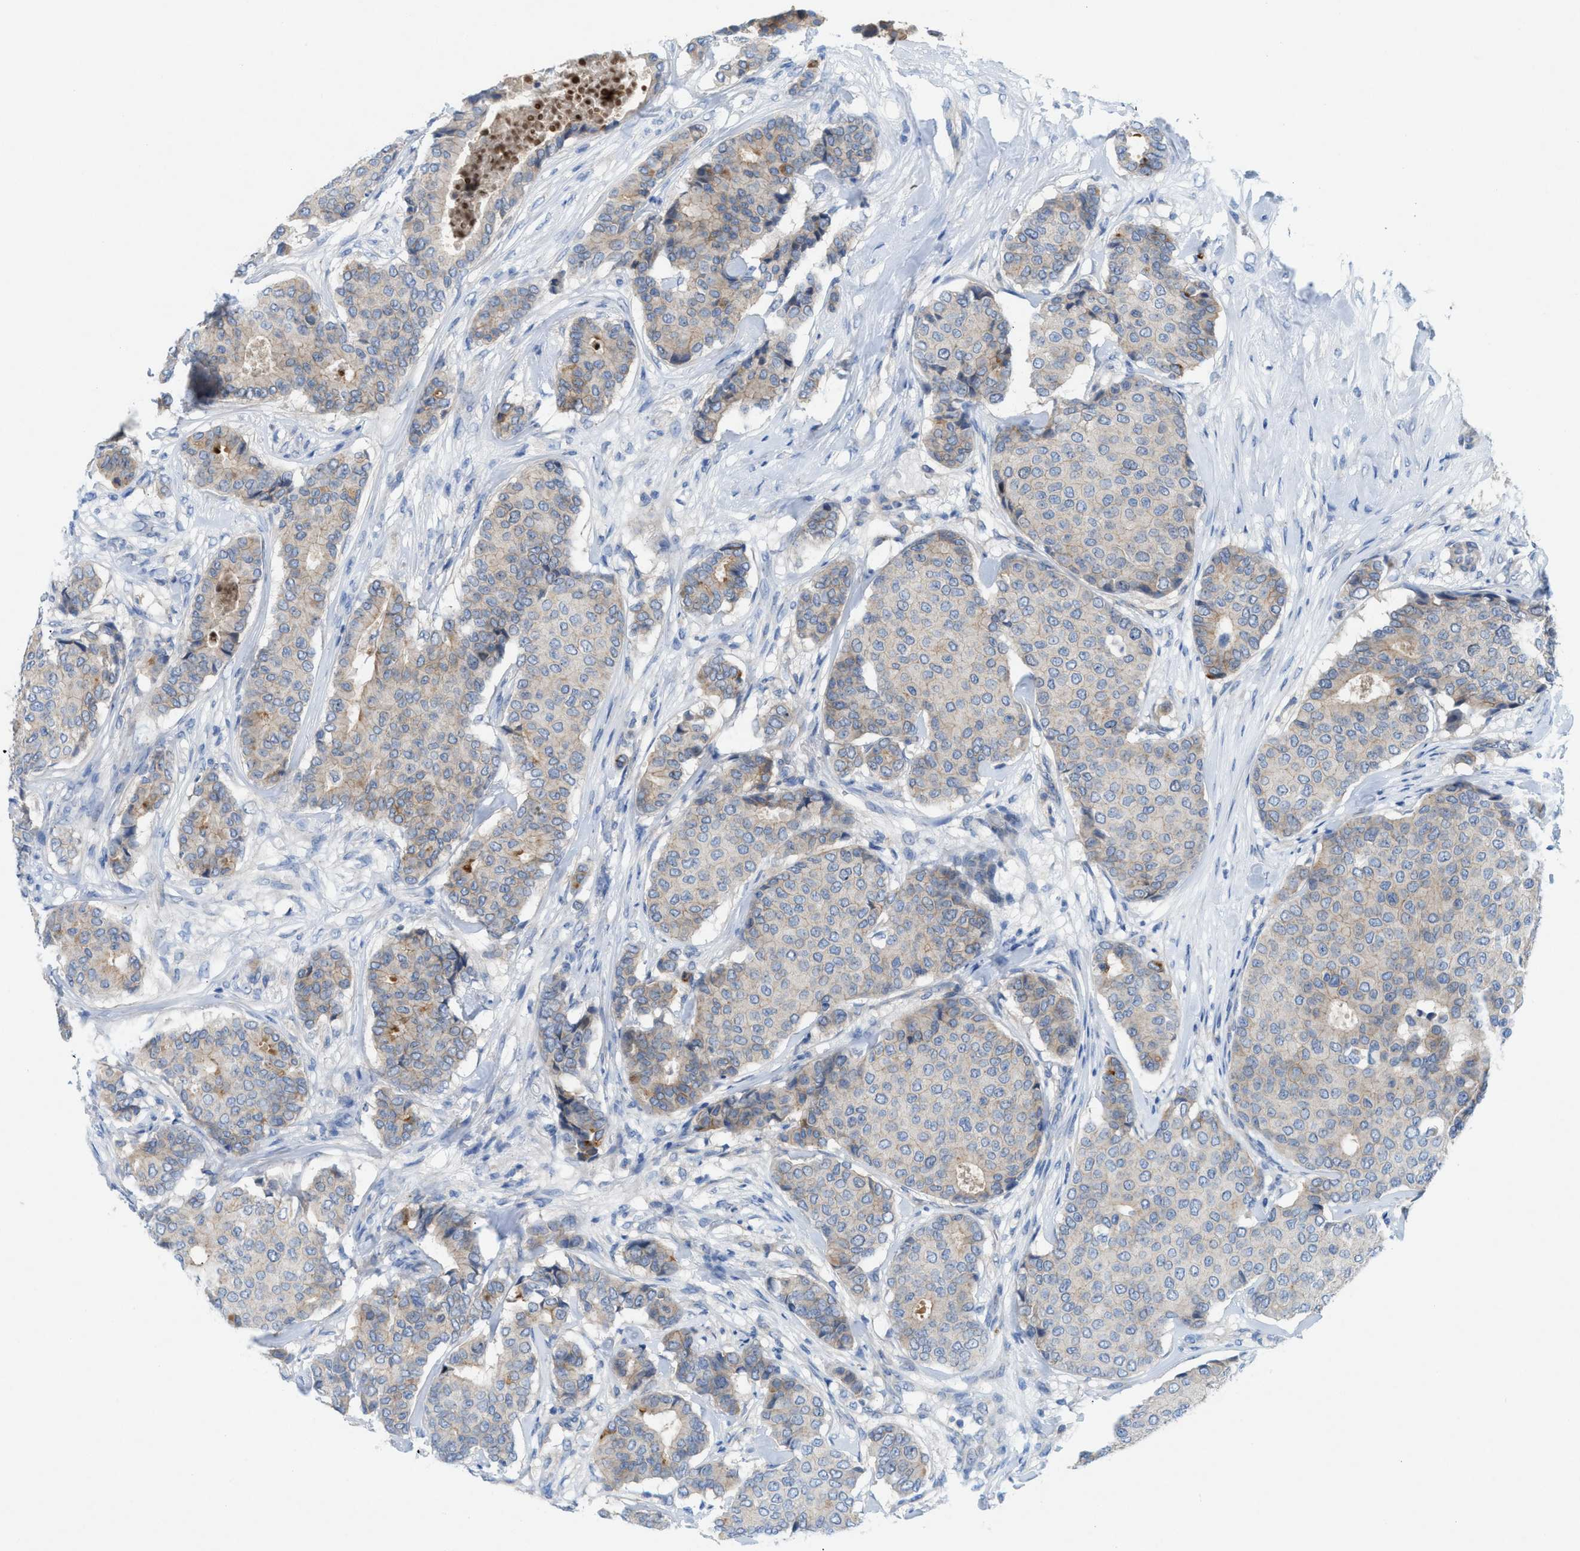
{"staining": {"intensity": "weak", "quantity": "<25%", "location": "cytoplasmic/membranous"}, "tissue": "breast cancer", "cell_type": "Tumor cells", "image_type": "cancer", "snomed": [{"axis": "morphology", "description": "Duct carcinoma"}, {"axis": "topography", "description": "Breast"}], "caption": "IHC photomicrograph of human breast intraductal carcinoma stained for a protein (brown), which demonstrates no staining in tumor cells.", "gene": "CMTM1", "patient": {"sex": "female", "age": 75}}